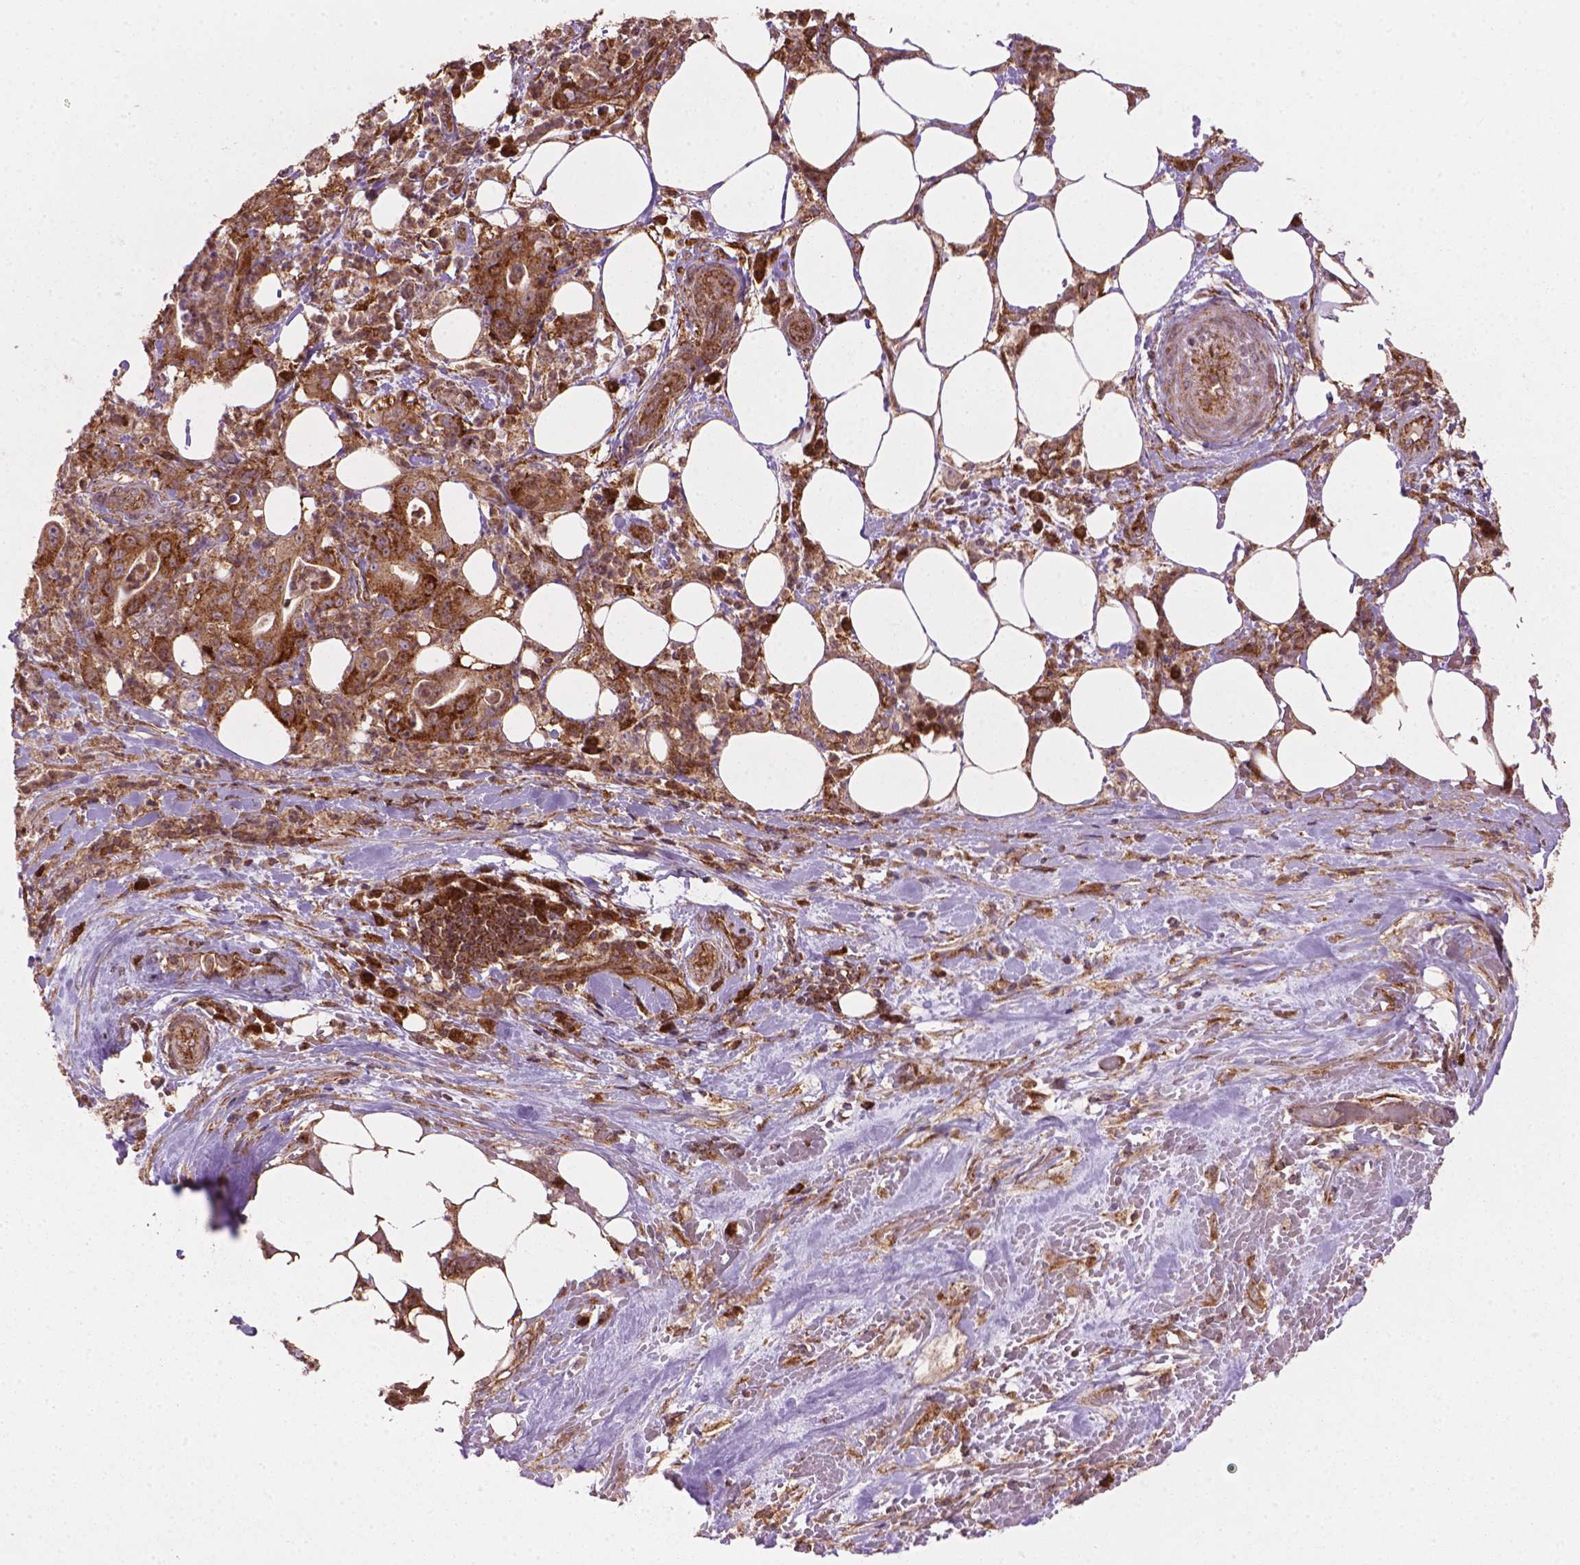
{"staining": {"intensity": "moderate", "quantity": ">75%", "location": "cytoplasmic/membranous"}, "tissue": "pancreatic cancer", "cell_type": "Tumor cells", "image_type": "cancer", "snomed": [{"axis": "morphology", "description": "Adenocarcinoma, NOS"}, {"axis": "topography", "description": "Pancreas"}], "caption": "IHC (DAB) staining of human pancreatic cancer exhibits moderate cytoplasmic/membranous protein positivity in approximately >75% of tumor cells. The staining is performed using DAB brown chromogen to label protein expression. The nuclei are counter-stained blue using hematoxylin.", "gene": "VARS2", "patient": {"sex": "male", "age": 71}}